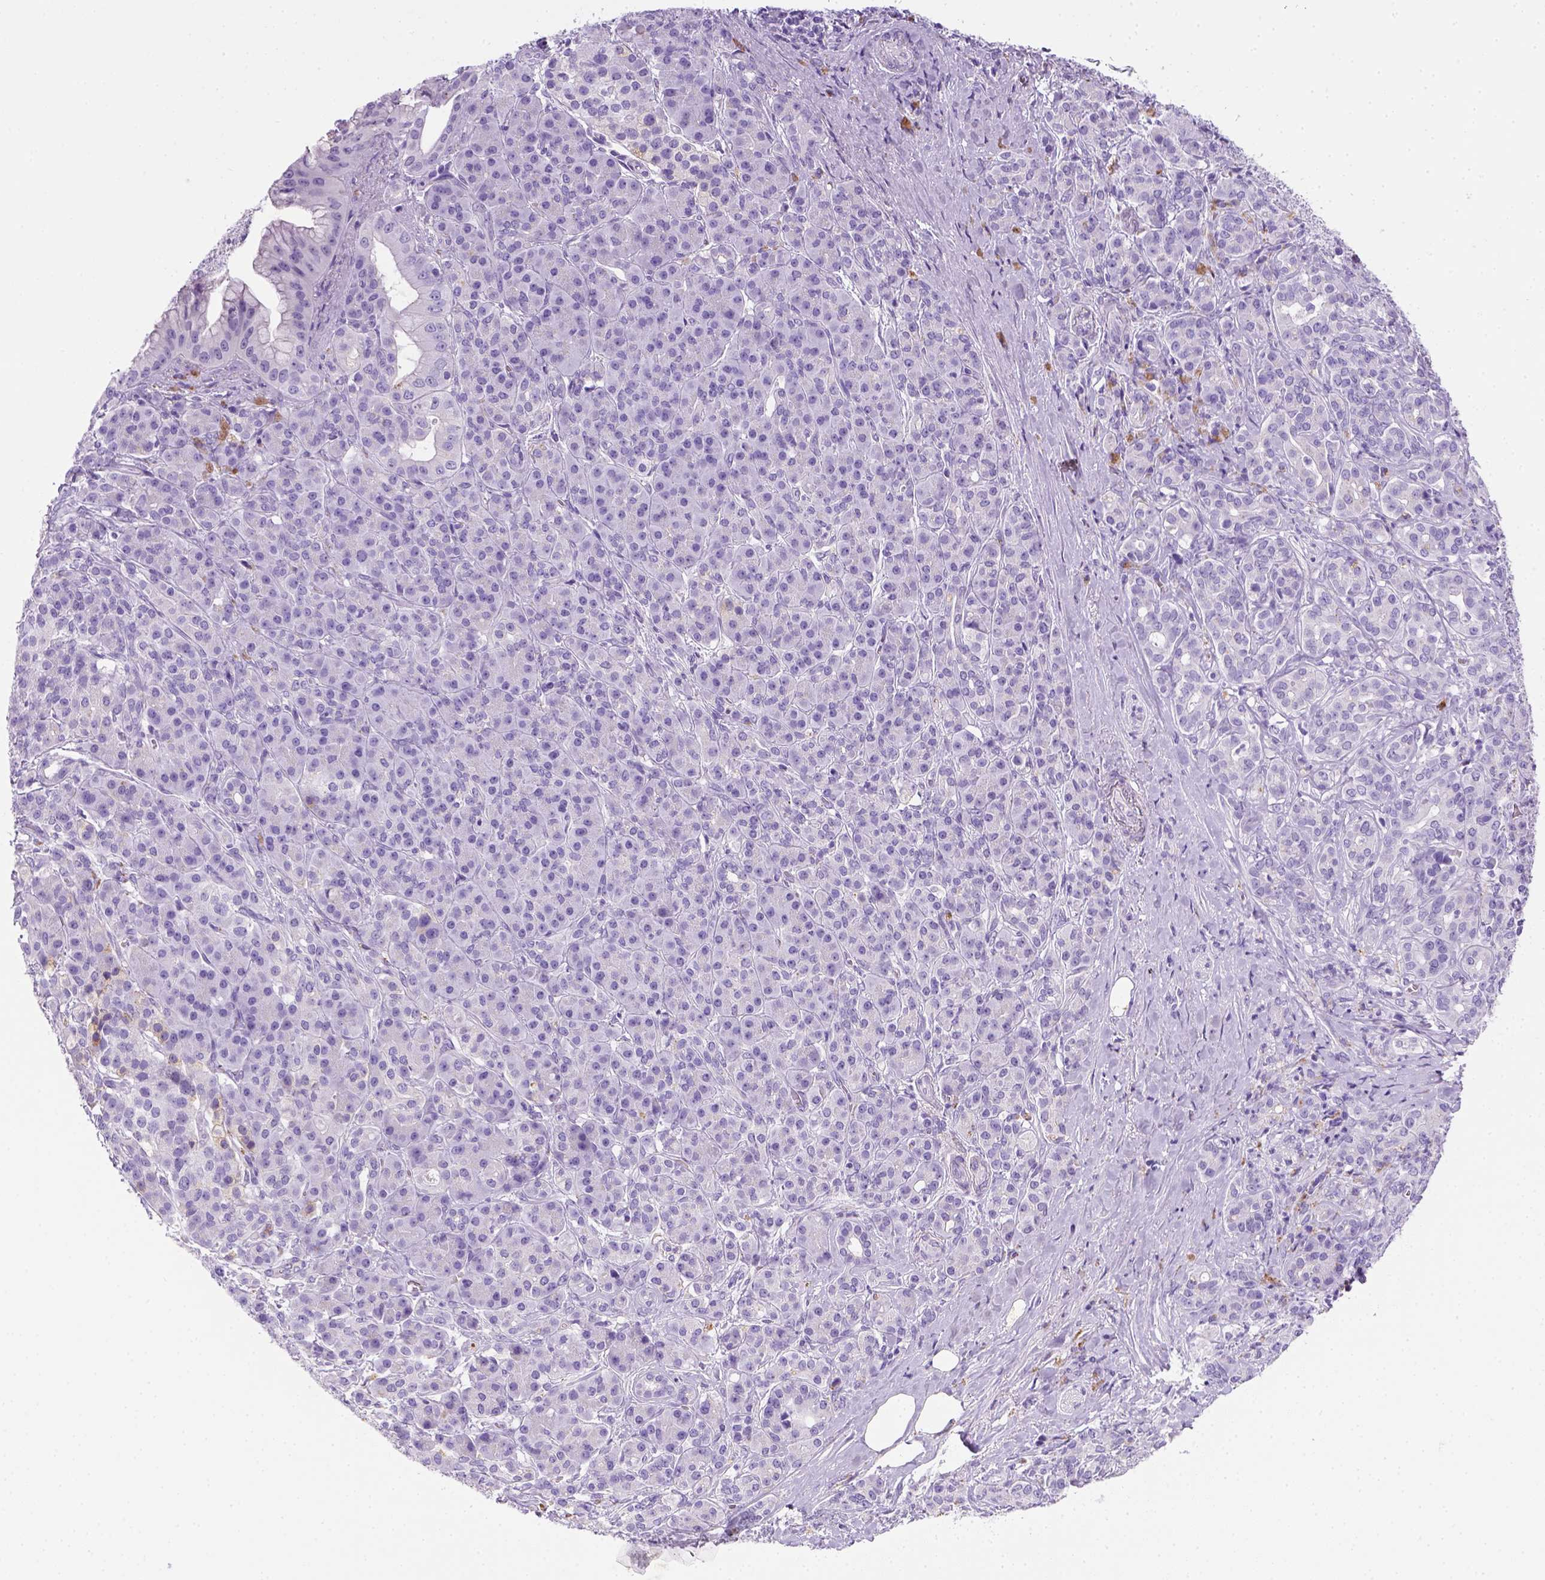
{"staining": {"intensity": "negative", "quantity": "none", "location": "none"}, "tissue": "pancreatic cancer", "cell_type": "Tumor cells", "image_type": "cancer", "snomed": [{"axis": "morphology", "description": "Normal tissue, NOS"}, {"axis": "morphology", "description": "Inflammation, NOS"}, {"axis": "morphology", "description": "Adenocarcinoma, NOS"}, {"axis": "topography", "description": "Pancreas"}], "caption": "Pancreatic cancer stained for a protein using immunohistochemistry (IHC) reveals no positivity tumor cells.", "gene": "KRT71", "patient": {"sex": "male", "age": 57}}